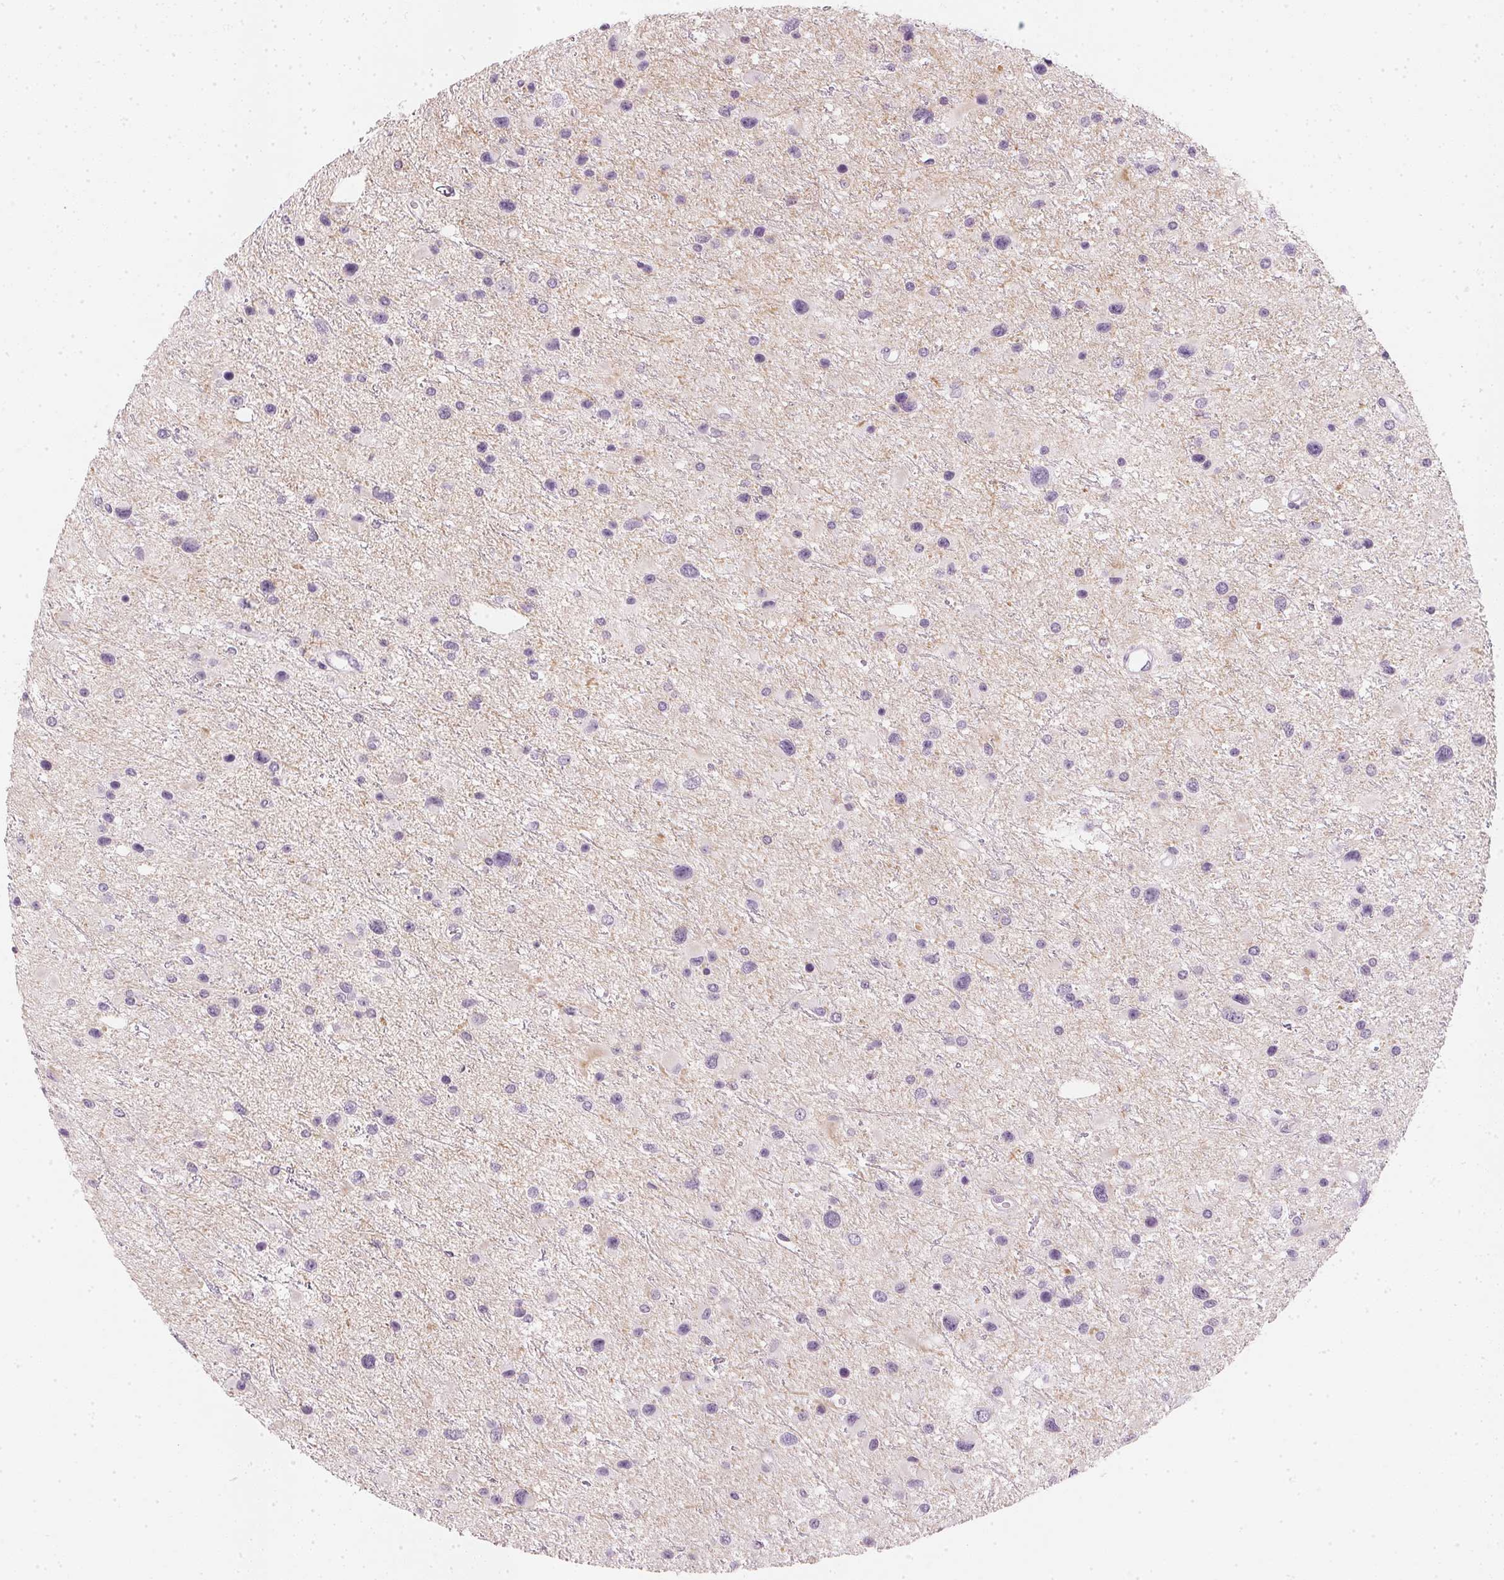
{"staining": {"intensity": "negative", "quantity": "none", "location": "none"}, "tissue": "glioma", "cell_type": "Tumor cells", "image_type": "cancer", "snomed": [{"axis": "morphology", "description": "Glioma, malignant, Low grade"}, {"axis": "topography", "description": "Brain"}], "caption": "High magnification brightfield microscopy of glioma stained with DAB (brown) and counterstained with hematoxylin (blue): tumor cells show no significant positivity.", "gene": "CHST4", "patient": {"sex": "female", "age": 32}}